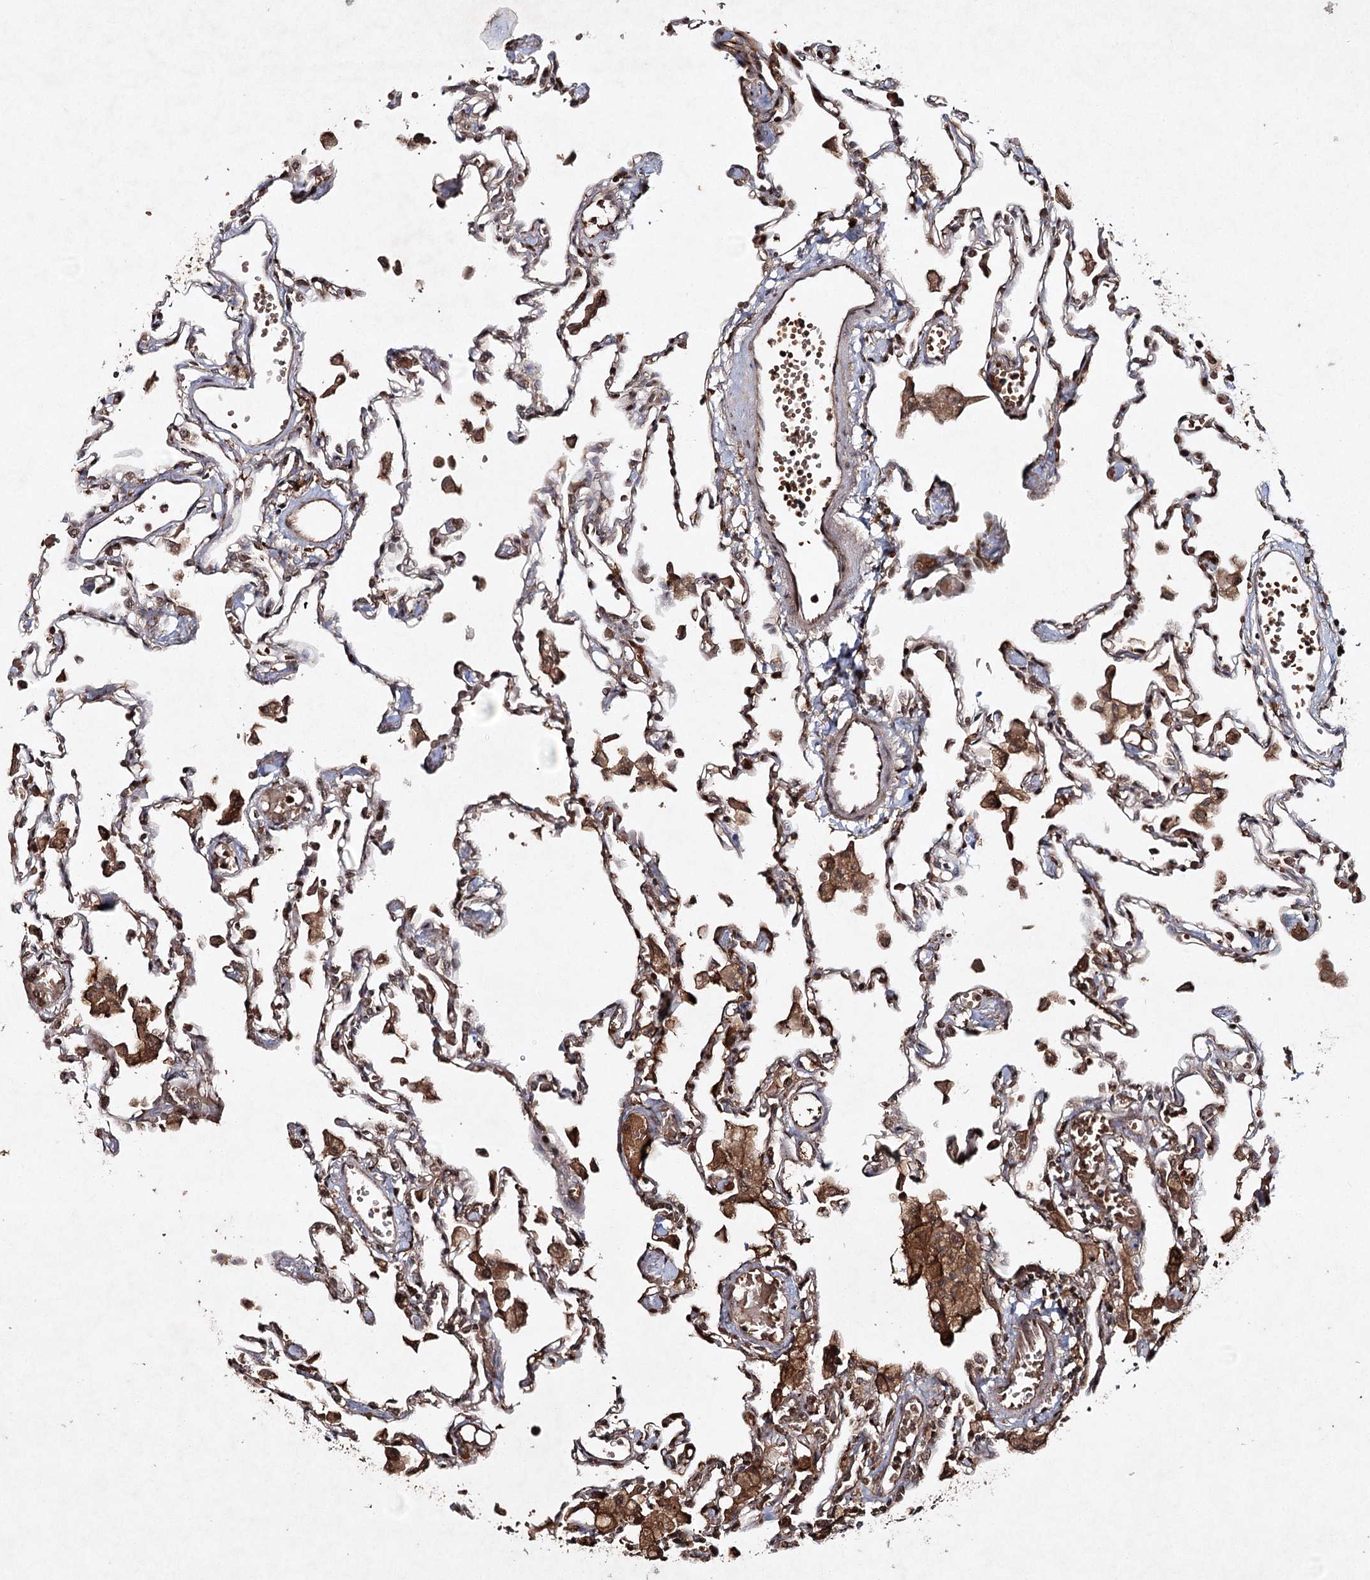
{"staining": {"intensity": "moderate", "quantity": "<25%", "location": "cytoplasmic/membranous"}, "tissue": "lung", "cell_type": "Alveolar cells", "image_type": "normal", "snomed": [{"axis": "morphology", "description": "Normal tissue, NOS"}, {"axis": "topography", "description": "Bronchus"}, {"axis": "topography", "description": "Lung"}], "caption": "Immunohistochemistry histopathology image of unremarkable lung: lung stained using IHC reveals low levels of moderate protein expression localized specifically in the cytoplasmic/membranous of alveolar cells, appearing as a cytoplasmic/membranous brown color.", "gene": "CYP2B6", "patient": {"sex": "female", "age": 49}}